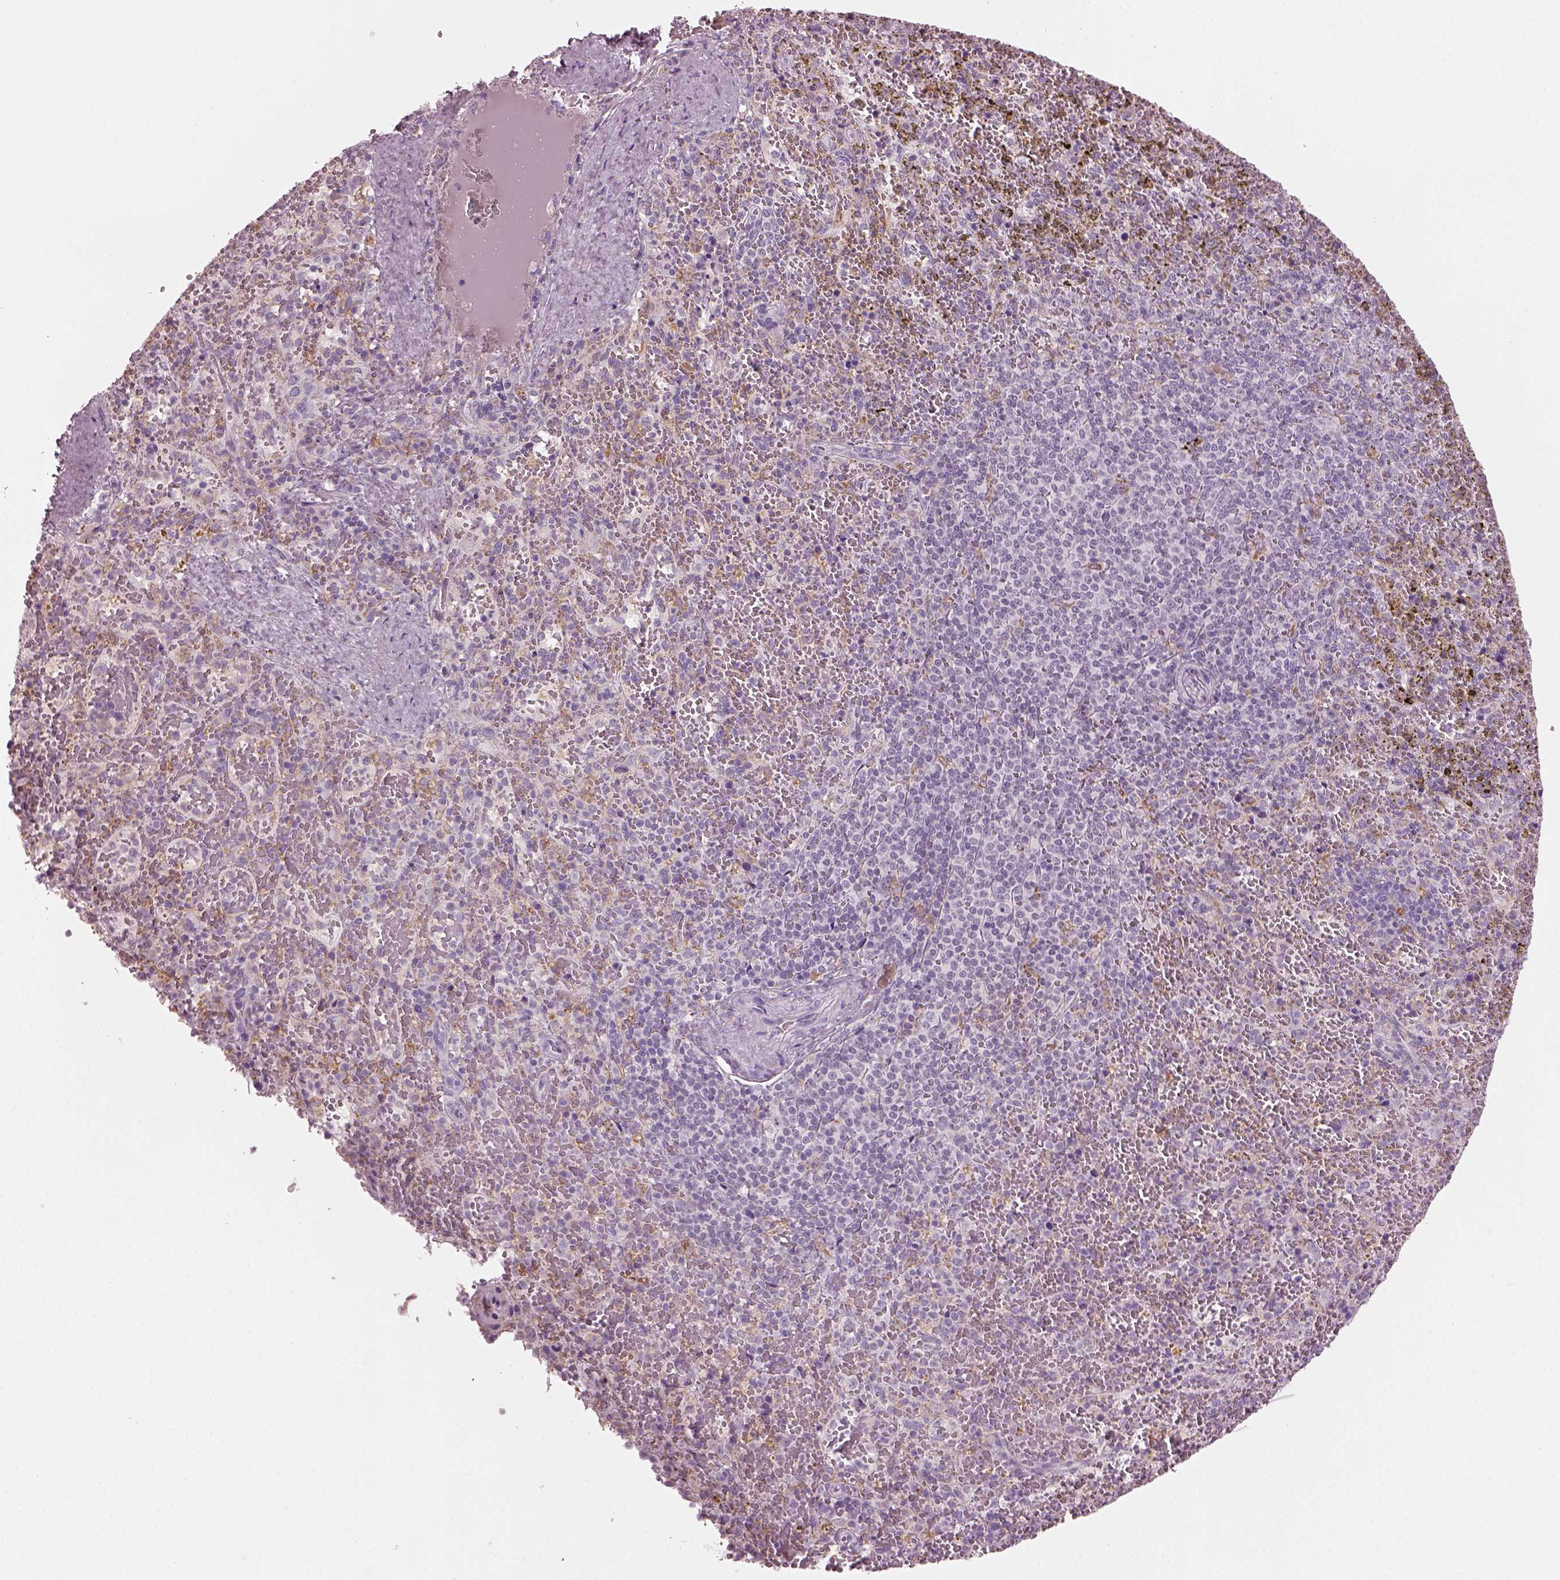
{"staining": {"intensity": "moderate", "quantity": "<25%", "location": "cytoplasmic/membranous"}, "tissue": "spleen", "cell_type": "Cells in red pulp", "image_type": "normal", "snomed": [{"axis": "morphology", "description": "Normal tissue, NOS"}, {"axis": "topography", "description": "Spleen"}], "caption": "Protein staining of normal spleen exhibits moderate cytoplasmic/membranous expression in about <25% of cells in red pulp.", "gene": "TMEM231", "patient": {"sex": "female", "age": 50}}